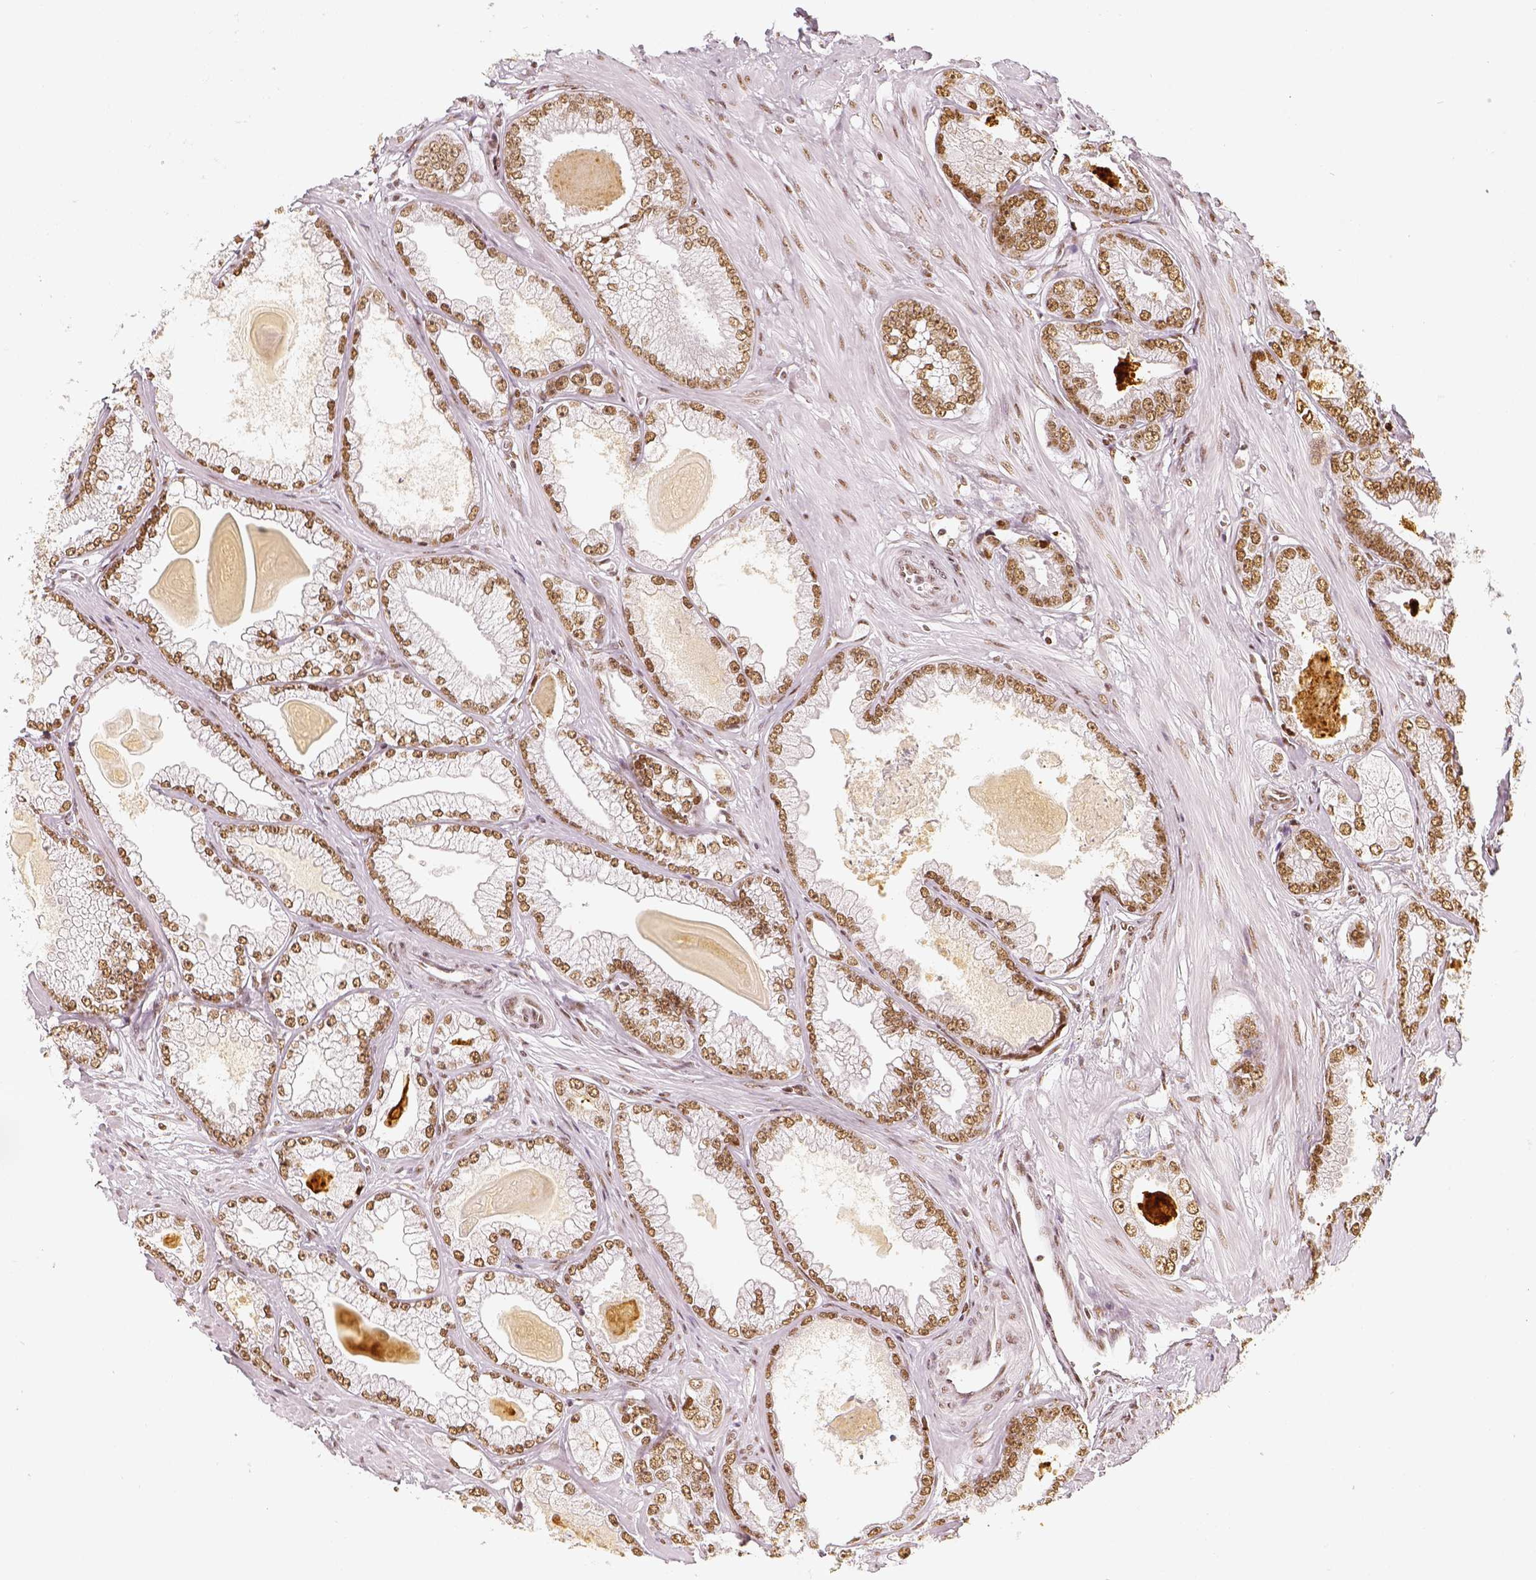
{"staining": {"intensity": "moderate", "quantity": ">75%", "location": "nuclear"}, "tissue": "prostate cancer", "cell_type": "Tumor cells", "image_type": "cancer", "snomed": [{"axis": "morphology", "description": "Adenocarcinoma, Low grade"}, {"axis": "topography", "description": "Prostate"}], "caption": "Immunohistochemical staining of low-grade adenocarcinoma (prostate) displays medium levels of moderate nuclear protein expression in about >75% of tumor cells.", "gene": "KDM5B", "patient": {"sex": "male", "age": 64}}